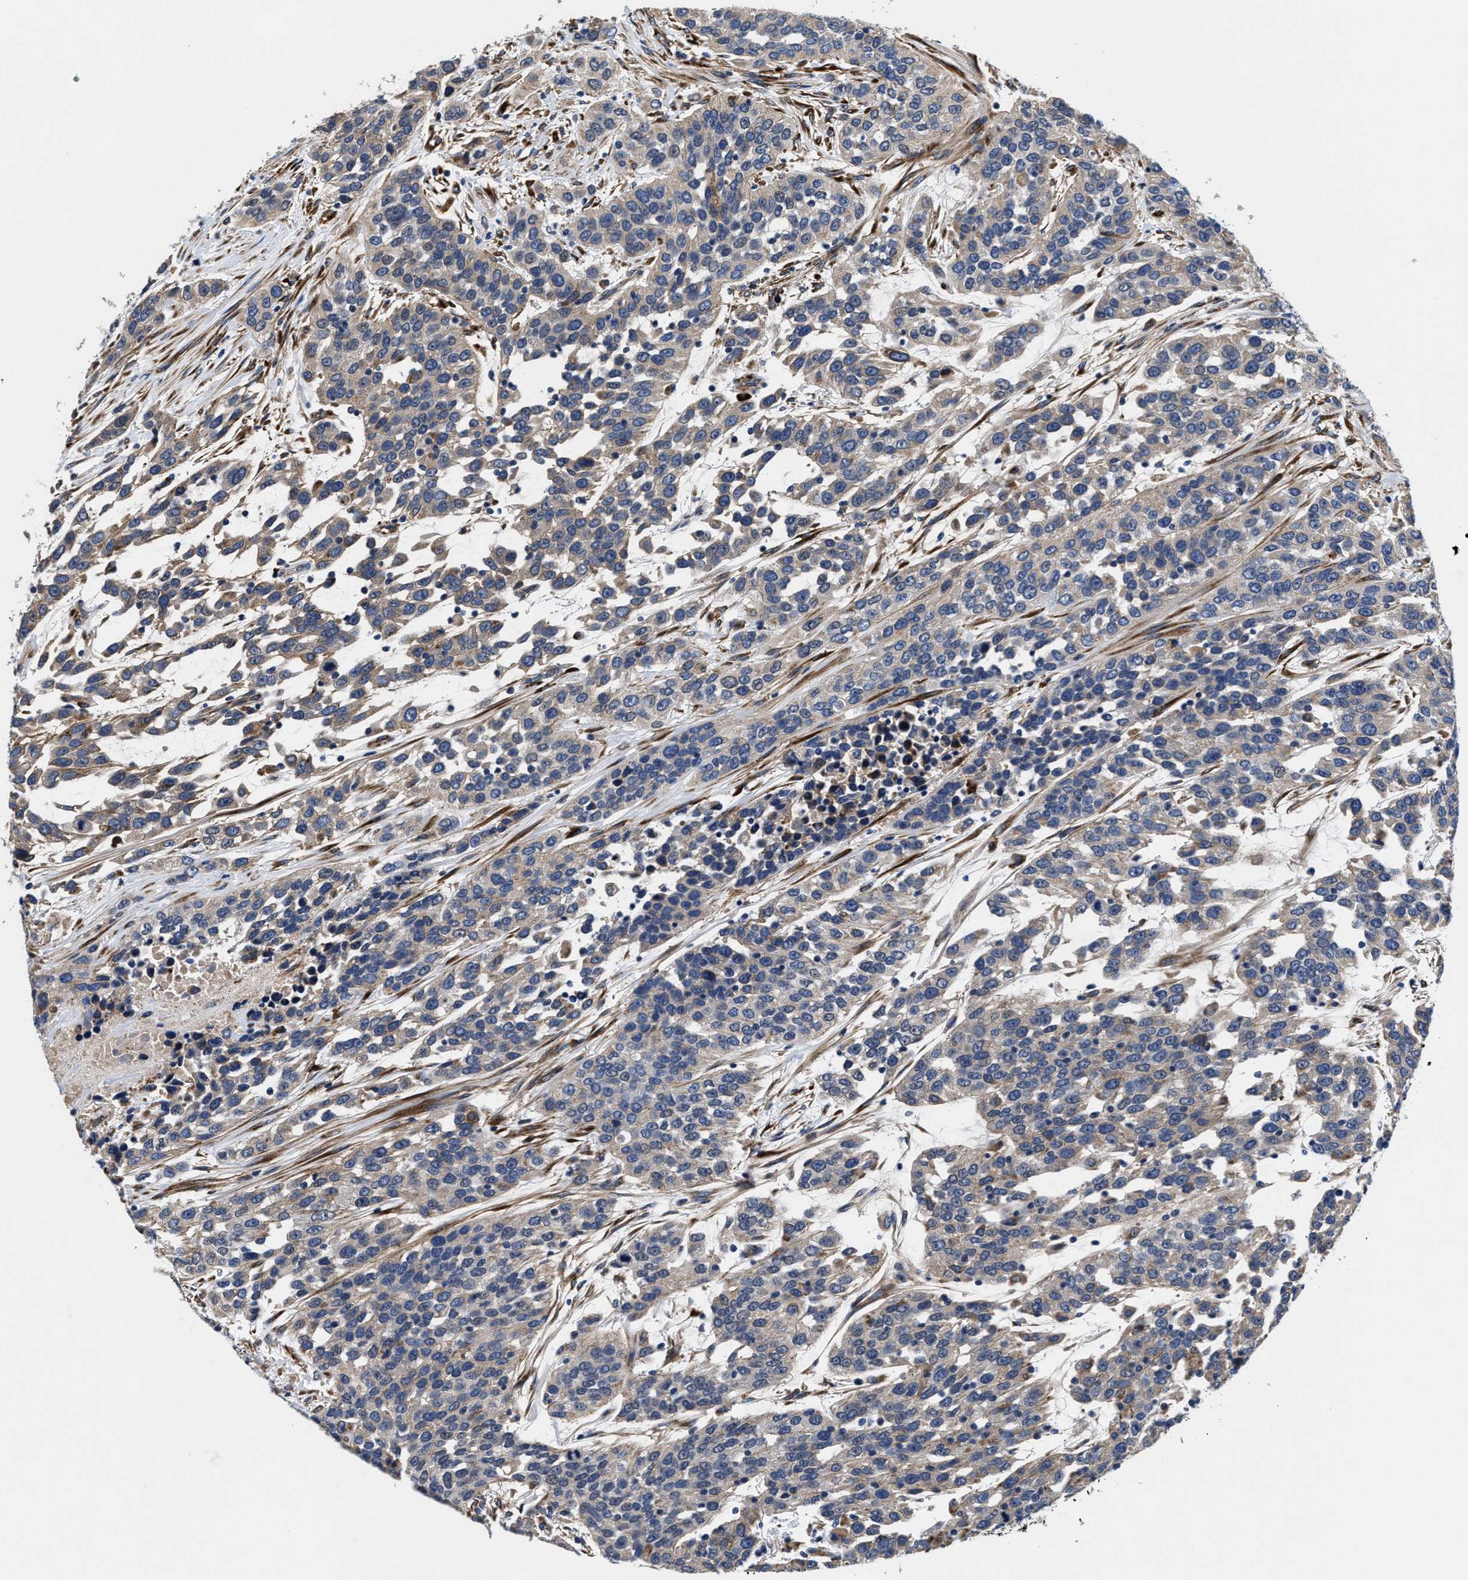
{"staining": {"intensity": "weak", "quantity": "25%-75%", "location": "cytoplasmic/membranous"}, "tissue": "urothelial cancer", "cell_type": "Tumor cells", "image_type": "cancer", "snomed": [{"axis": "morphology", "description": "Urothelial carcinoma, High grade"}, {"axis": "topography", "description": "Urinary bladder"}], "caption": "Weak cytoplasmic/membranous protein positivity is identified in approximately 25%-75% of tumor cells in urothelial cancer.", "gene": "SLC12A2", "patient": {"sex": "female", "age": 80}}